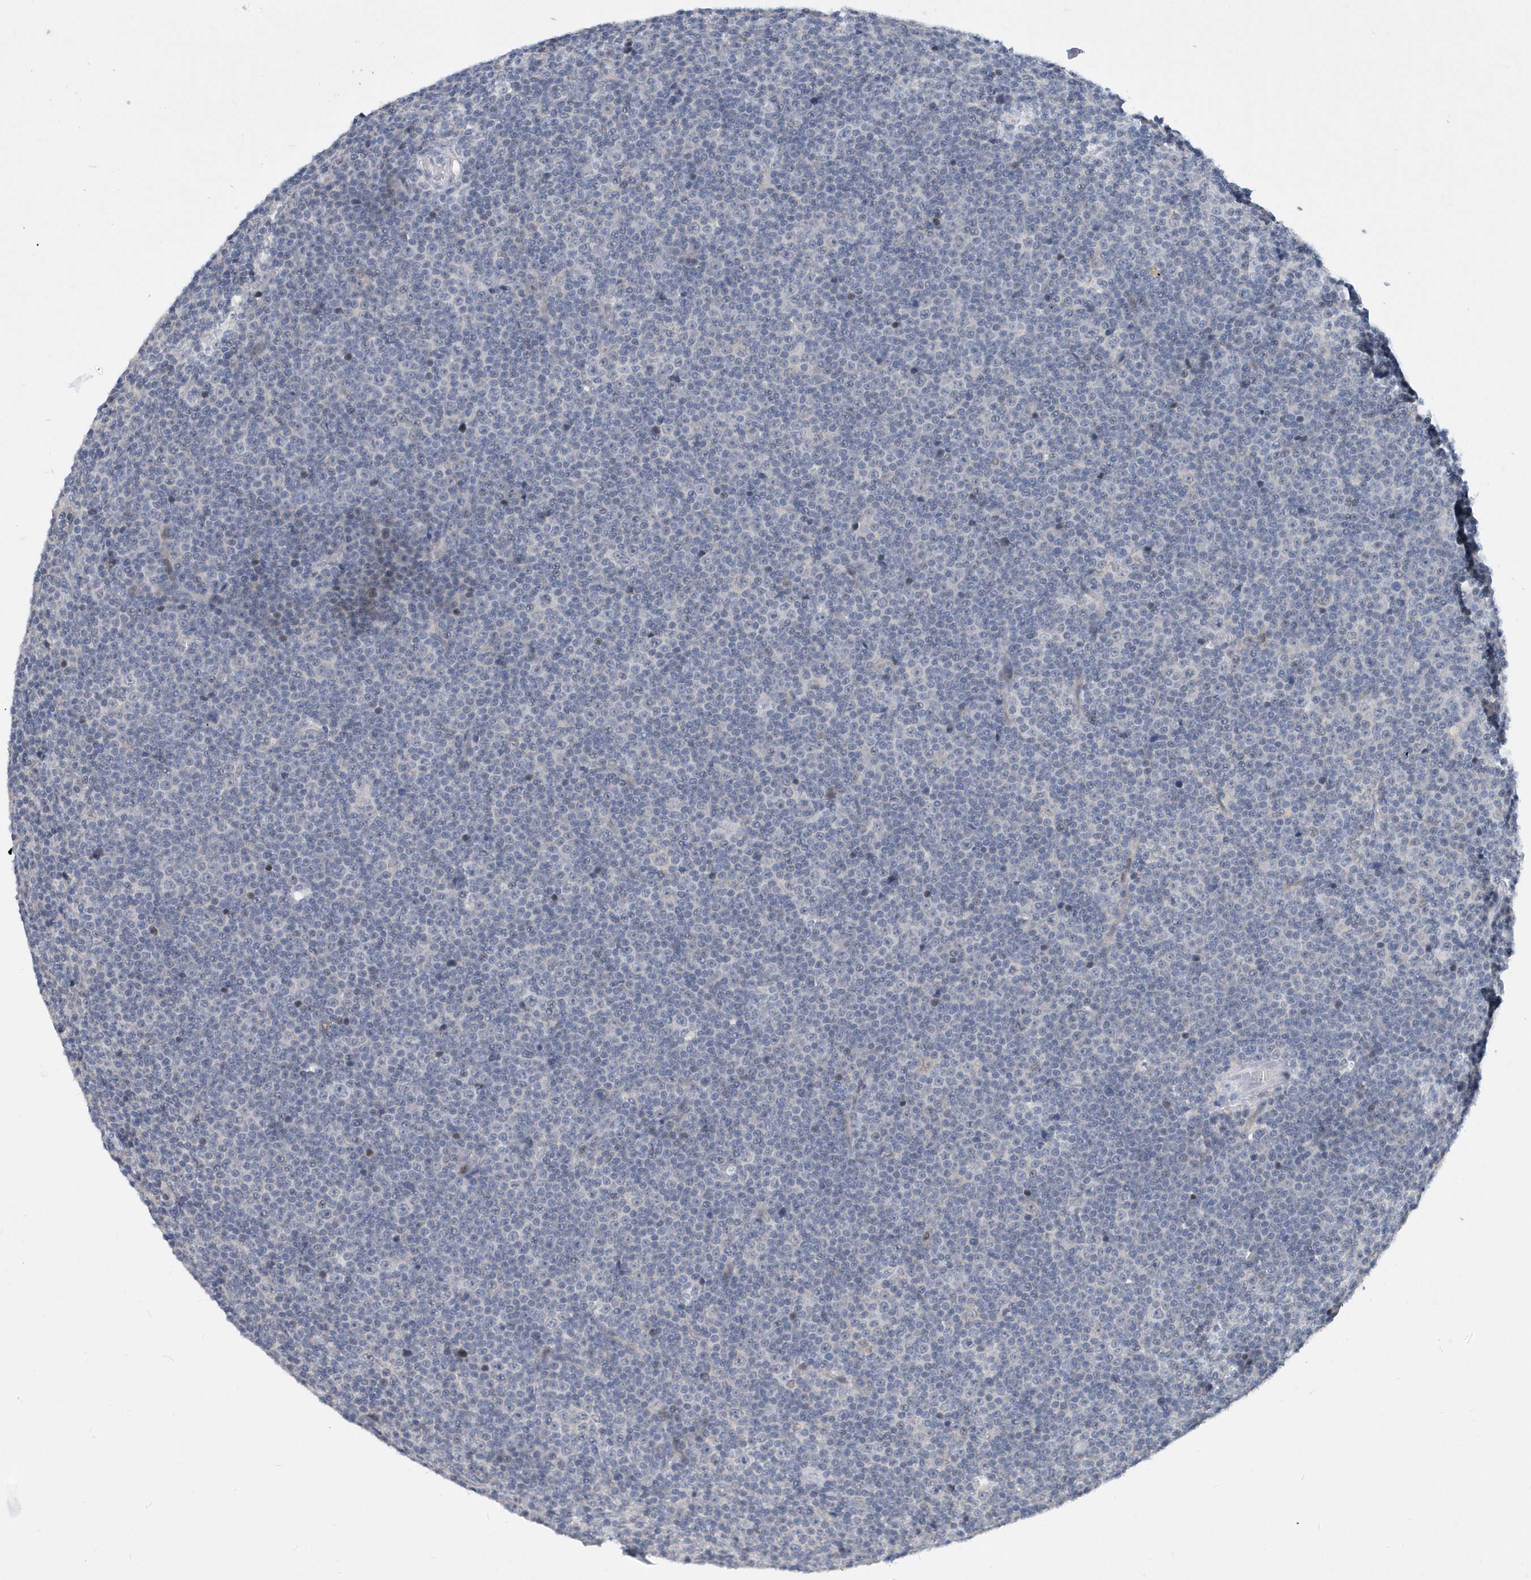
{"staining": {"intensity": "negative", "quantity": "none", "location": "none"}, "tissue": "lymphoma", "cell_type": "Tumor cells", "image_type": "cancer", "snomed": [{"axis": "morphology", "description": "Malignant lymphoma, non-Hodgkin's type, Low grade"}, {"axis": "topography", "description": "Lymph node"}], "caption": "Tumor cells are negative for brown protein staining in low-grade malignant lymphoma, non-Hodgkin's type. (DAB IHC with hematoxylin counter stain).", "gene": "SRGAP3", "patient": {"sex": "female", "age": 67}}